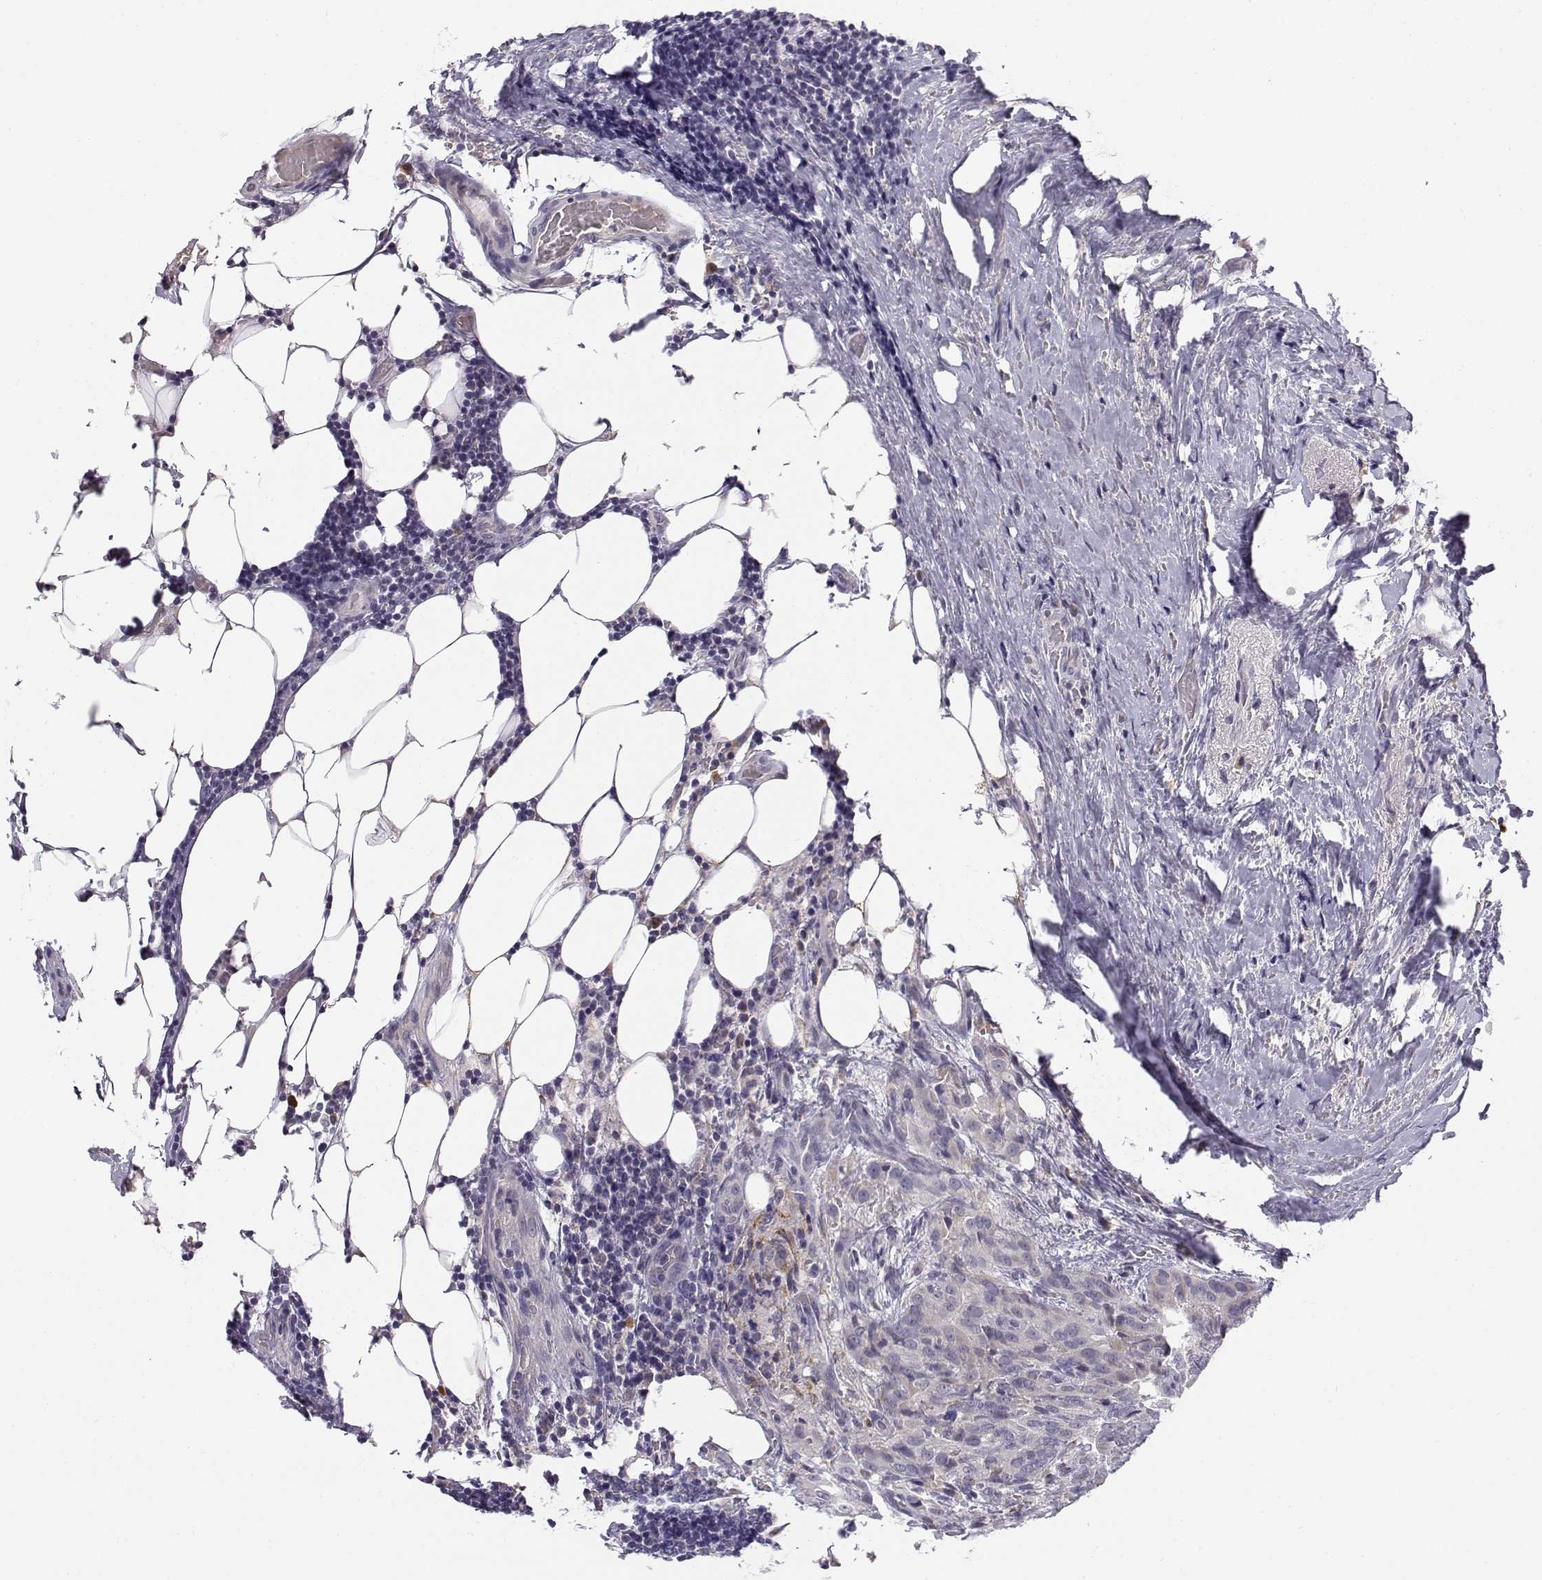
{"staining": {"intensity": "weak", "quantity": ">75%", "location": "cytoplasmic/membranous"}, "tissue": "thyroid cancer", "cell_type": "Tumor cells", "image_type": "cancer", "snomed": [{"axis": "morphology", "description": "Papillary adenocarcinoma, NOS"}, {"axis": "topography", "description": "Thyroid gland"}], "caption": "IHC histopathology image of thyroid cancer (papillary adenocarcinoma) stained for a protein (brown), which demonstrates low levels of weak cytoplasmic/membranous expression in about >75% of tumor cells.", "gene": "ACSL6", "patient": {"sex": "male", "age": 61}}